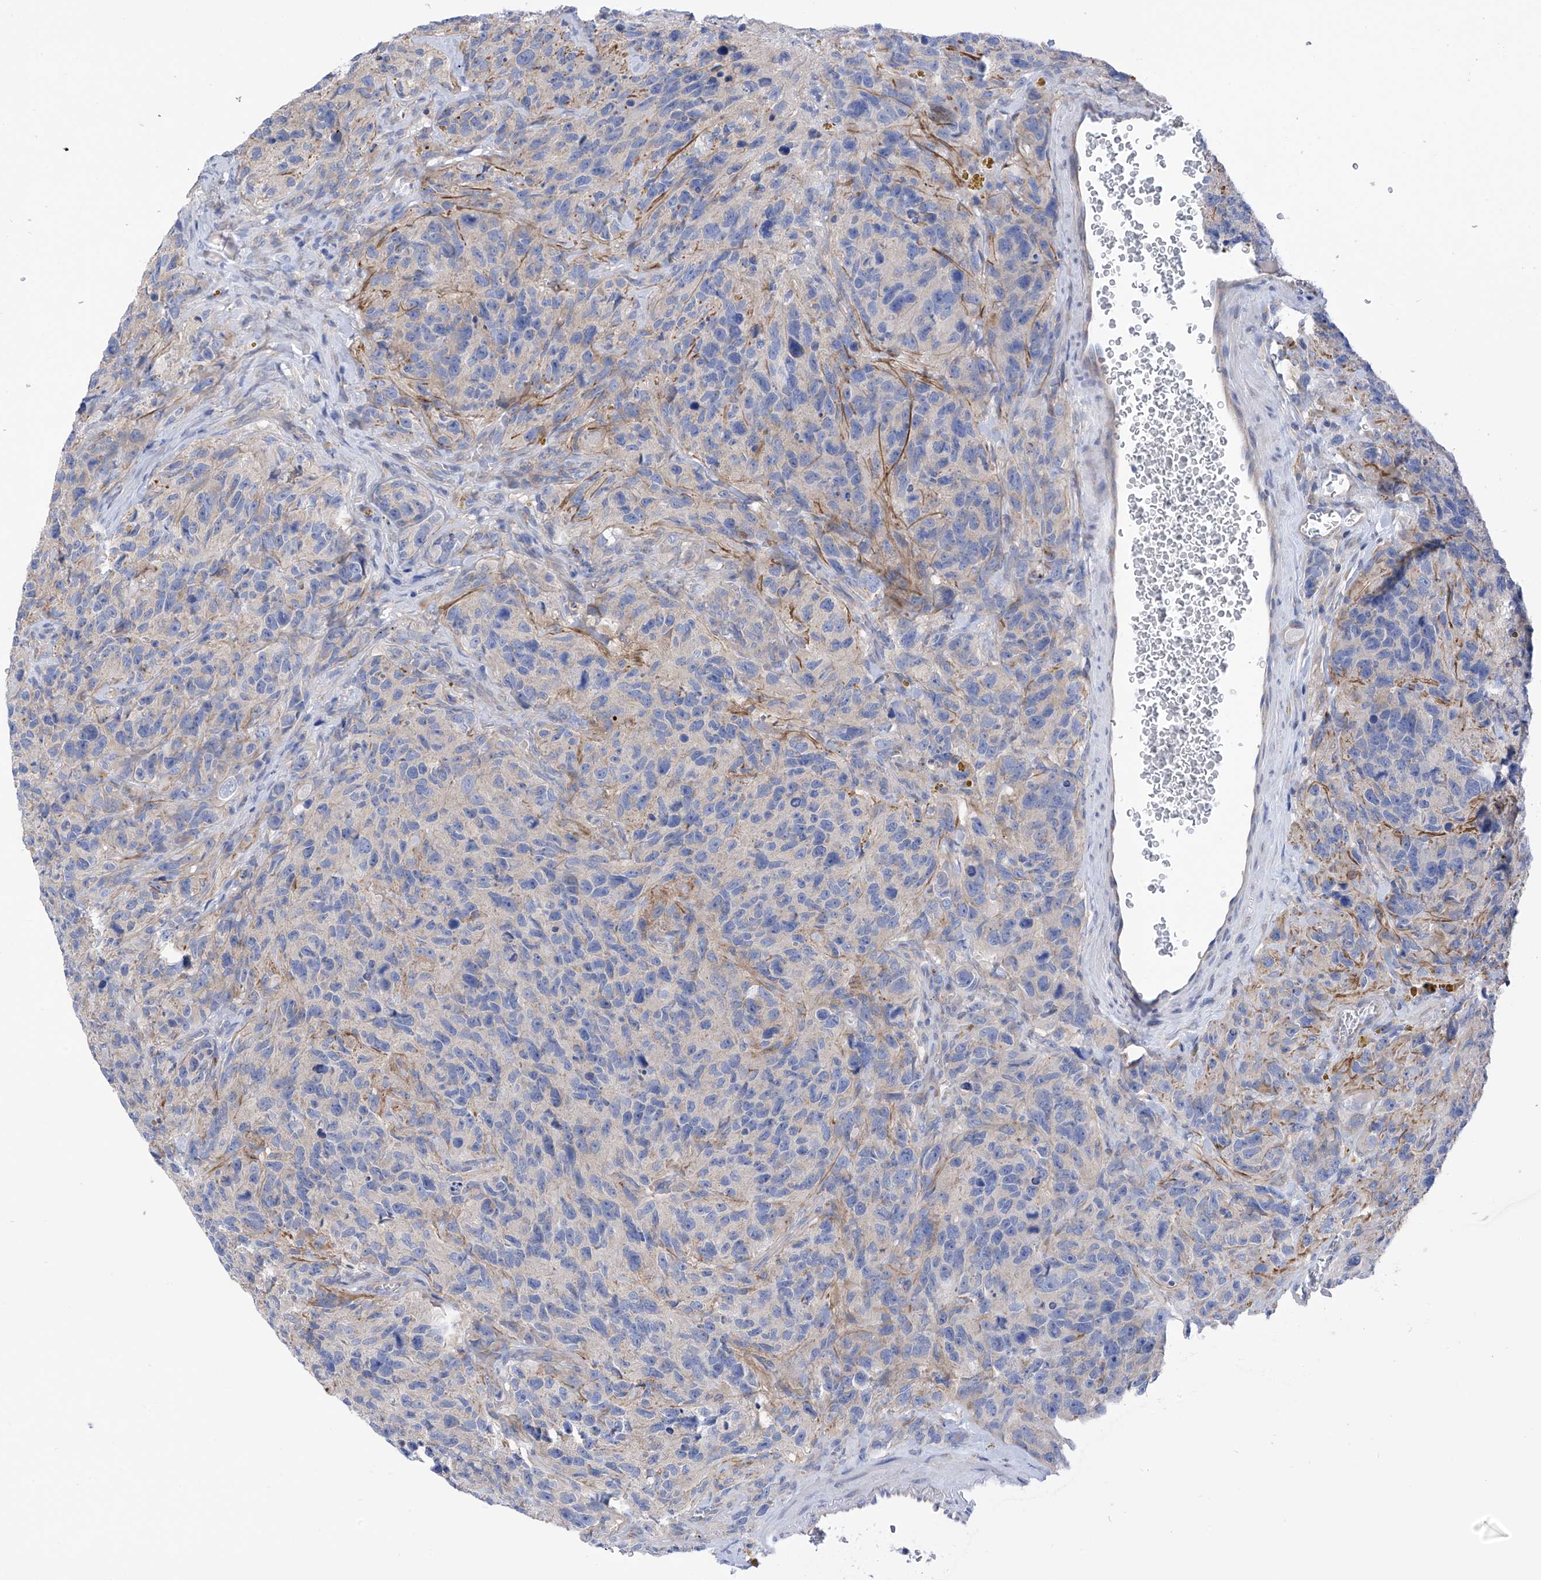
{"staining": {"intensity": "negative", "quantity": "none", "location": "none"}, "tissue": "glioma", "cell_type": "Tumor cells", "image_type": "cancer", "snomed": [{"axis": "morphology", "description": "Glioma, malignant, High grade"}, {"axis": "topography", "description": "Brain"}], "caption": "IHC image of high-grade glioma (malignant) stained for a protein (brown), which demonstrates no positivity in tumor cells.", "gene": "P2RX7", "patient": {"sex": "male", "age": 69}}